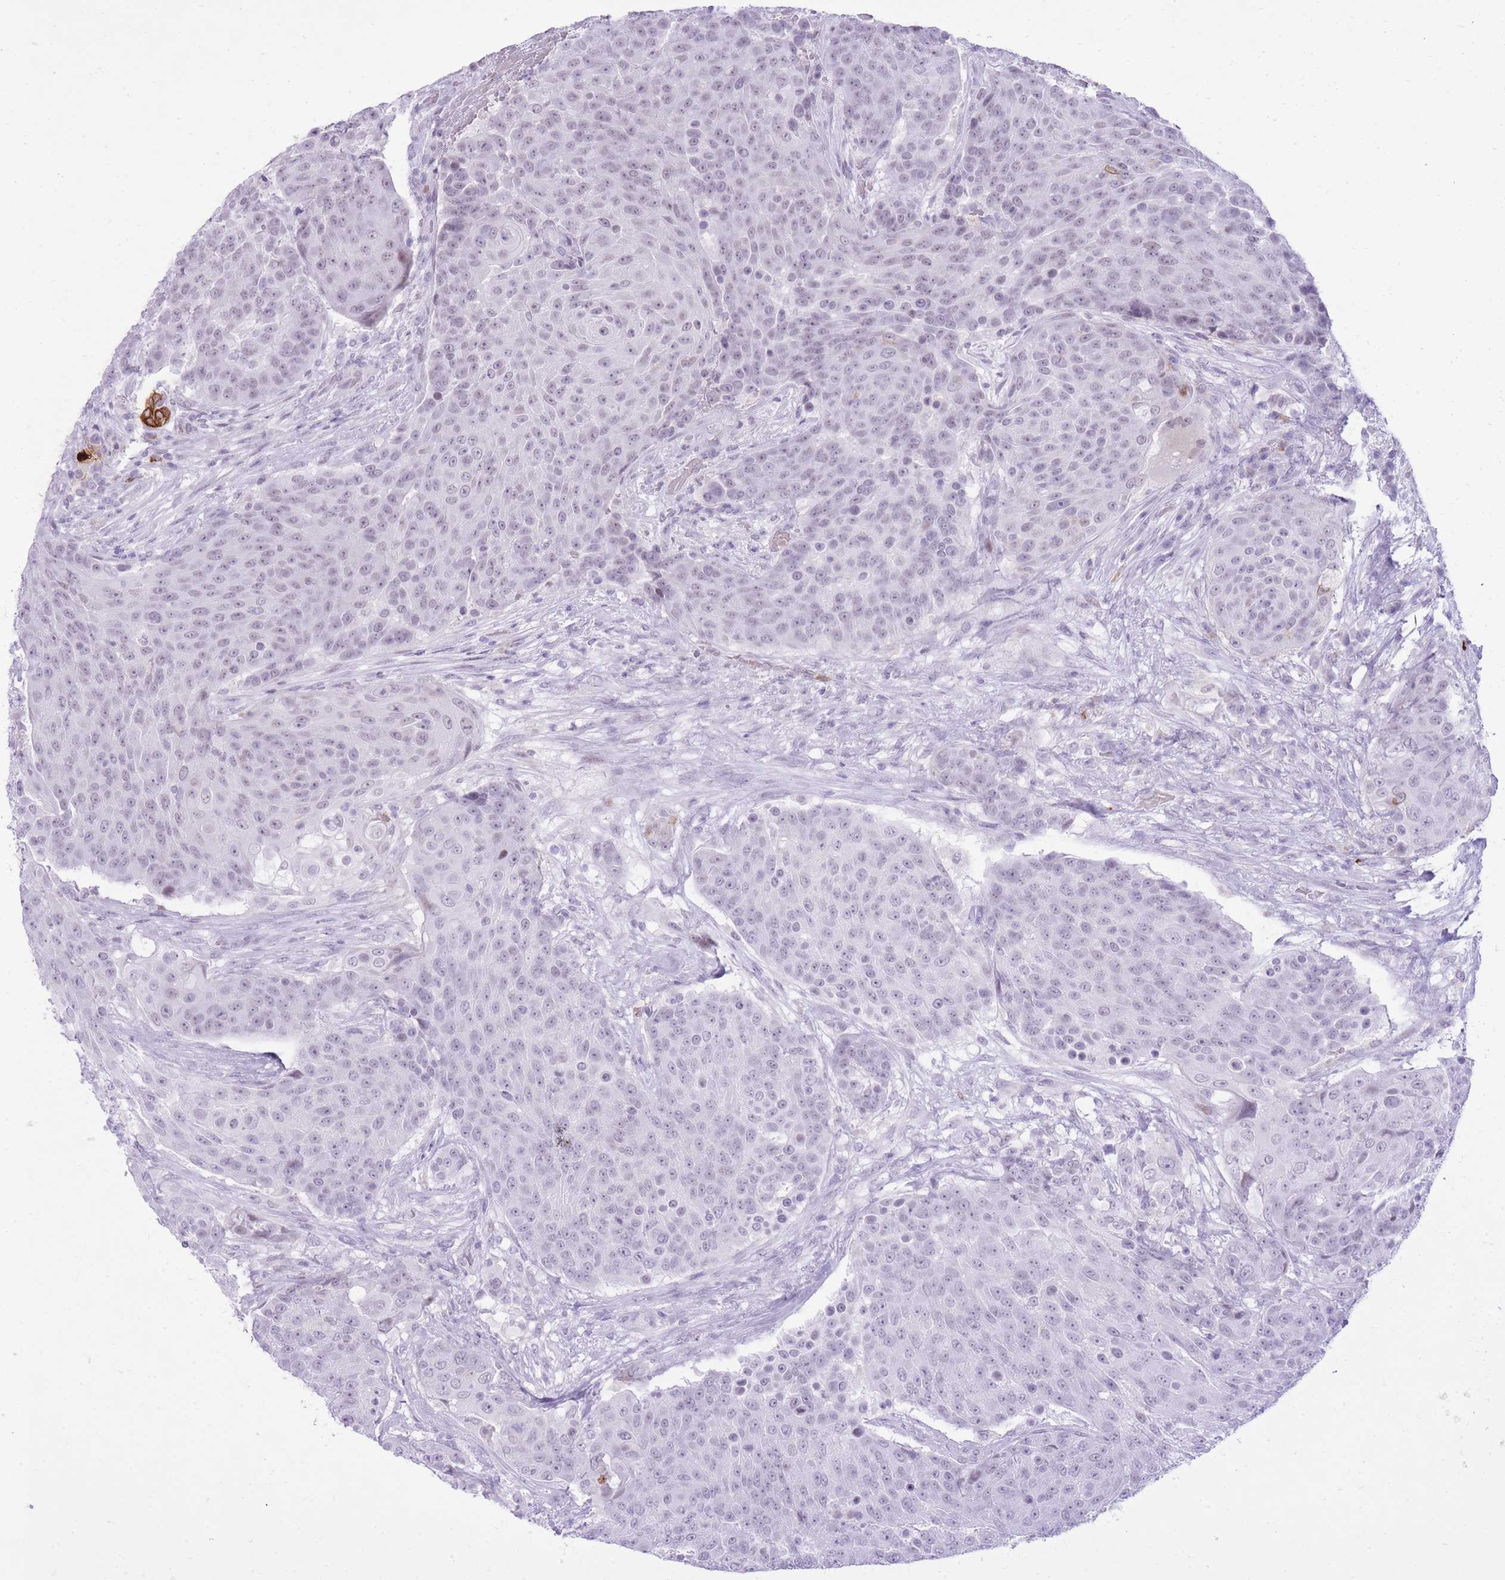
{"staining": {"intensity": "strong", "quantity": "<25%", "location": "cytoplasmic/membranous"}, "tissue": "urothelial cancer", "cell_type": "Tumor cells", "image_type": "cancer", "snomed": [{"axis": "morphology", "description": "Urothelial carcinoma, High grade"}, {"axis": "topography", "description": "Urinary bladder"}], "caption": "A brown stain shows strong cytoplasmic/membranous positivity of a protein in urothelial cancer tumor cells.", "gene": "MEIS3", "patient": {"sex": "female", "age": 63}}